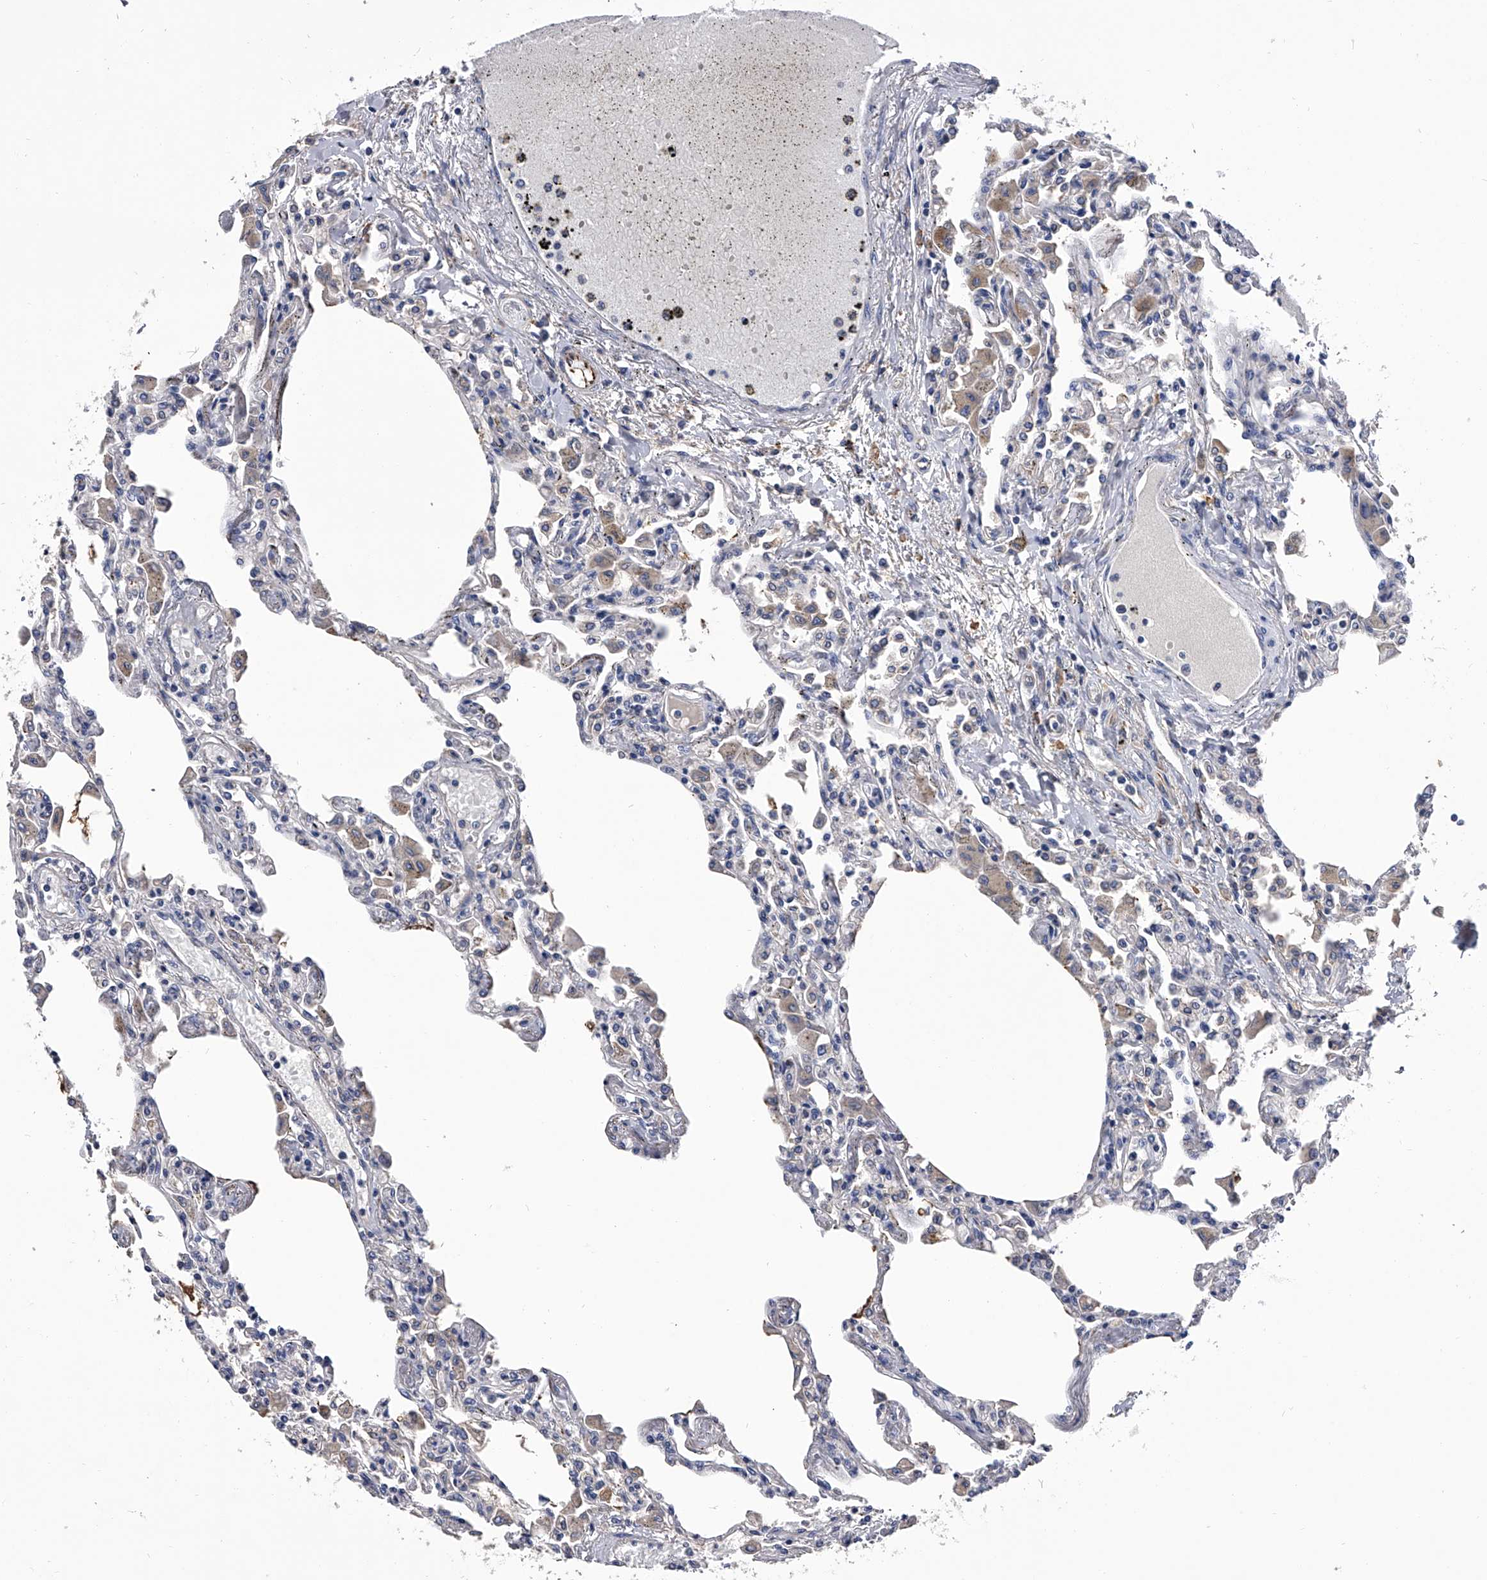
{"staining": {"intensity": "weak", "quantity": "<25%", "location": "cytoplasmic/membranous"}, "tissue": "lung", "cell_type": "Alveolar cells", "image_type": "normal", "snomed": [{"axis": "morphology", "description": "Normal tissue, NOS"}, {"axis": "topography", "description": "Bronchus"}, {"axis": "topography", "description": "Lung"}], "caption": "This photomicrograph is of benign lung stained with IHC to label a protein in brown with the nuclei are counter-stained blue. There is no positivity in alveolar cells. (Stains: DAB immunohistochemistry with hematoxylin counter stain, Microscopy: brightfield microscopy at high magnification).", "gene": "EFCAB7", "patient": {"sex": "female", "age": 49}}